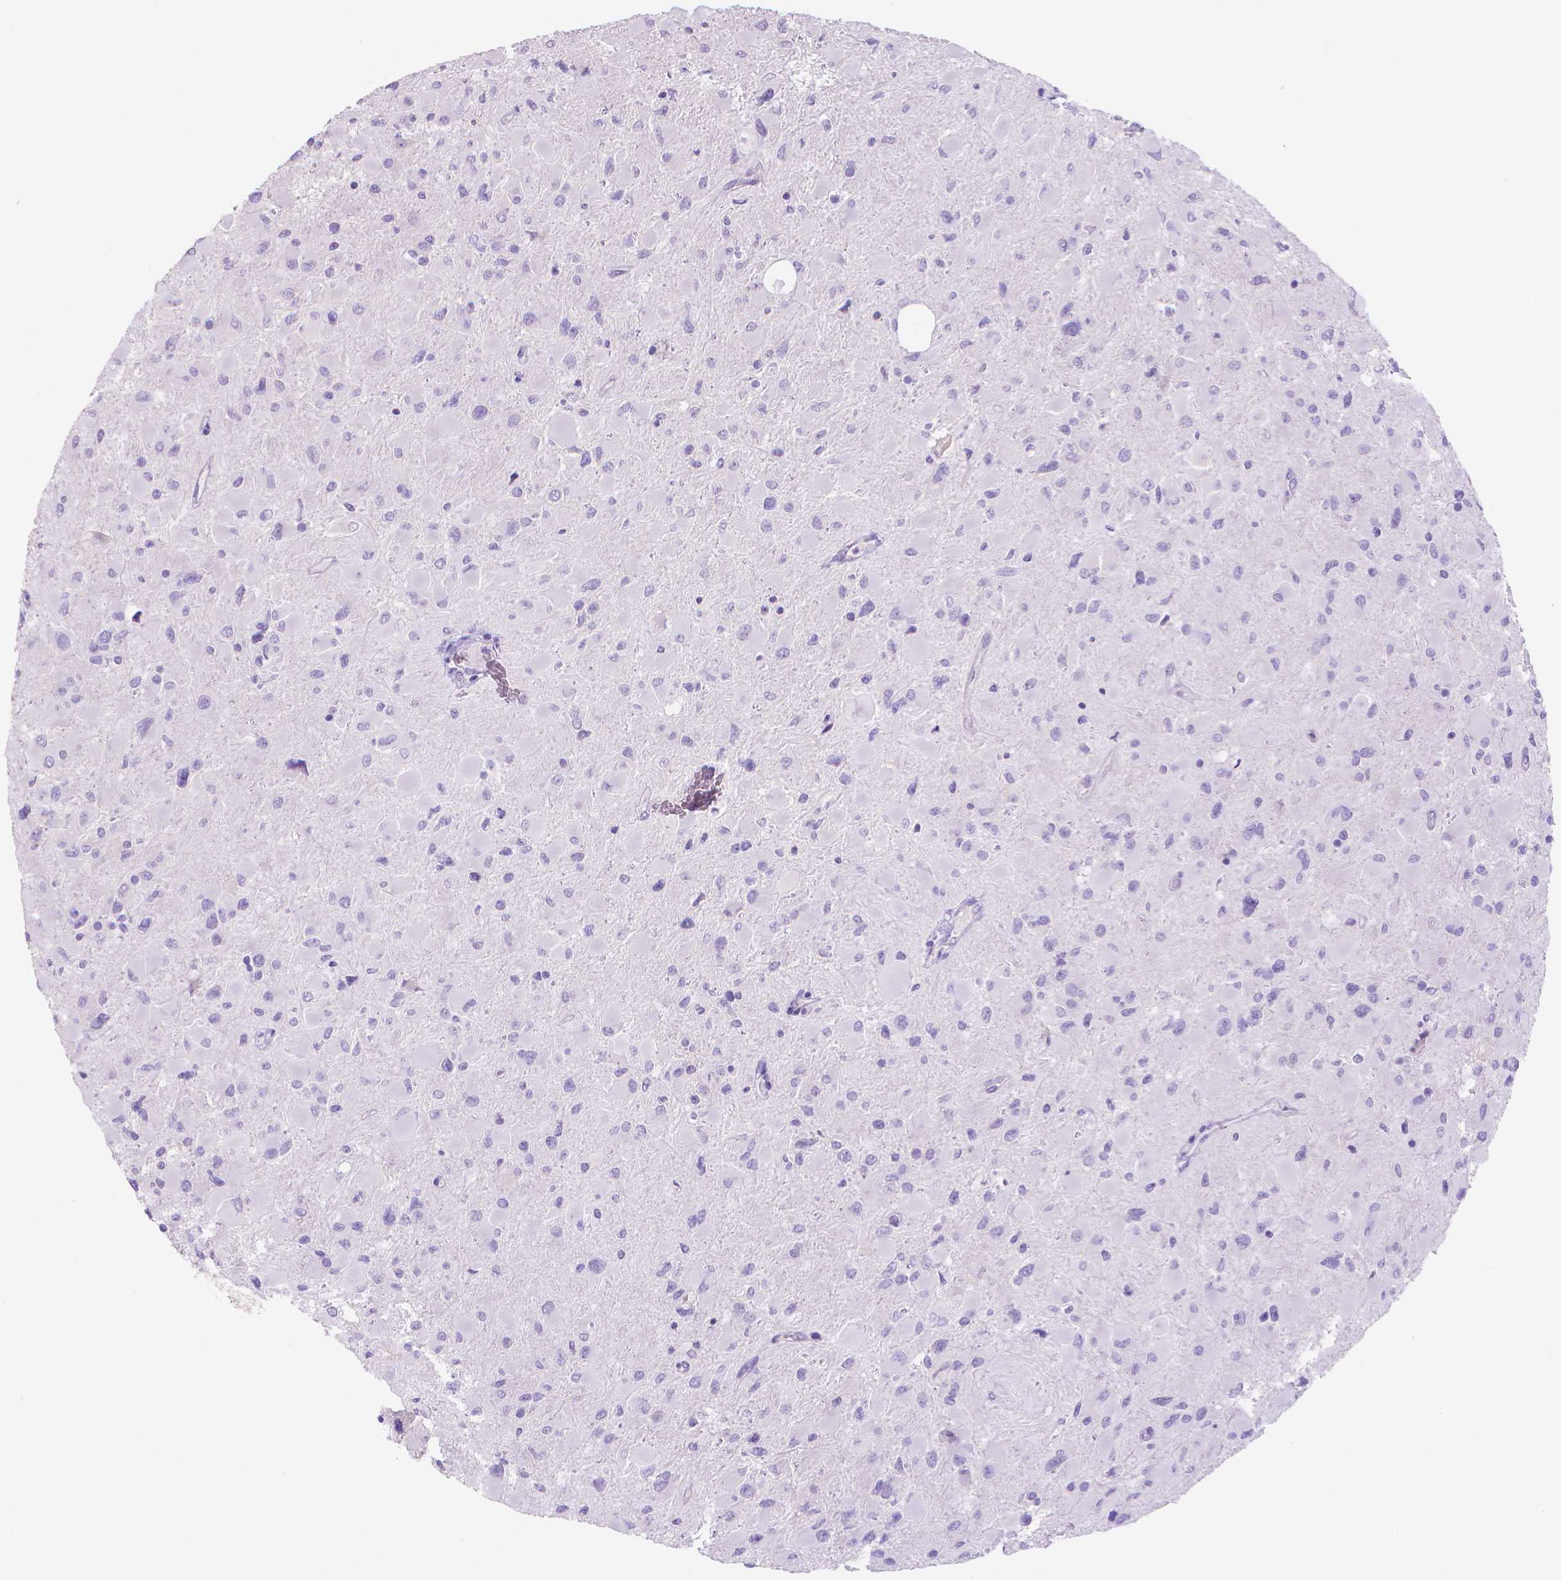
{"staining": {"intensity": "negative", "quantity": "none", "location": "none"}, "tissue": "glioma", "cell_type": "Tumor cells", "image_type": "cancer", "snomed": [{"axis": "morphology", "description": "Glioma, malignant, High grade"}, {"axis": "topography", "description": "Cerebral cortex"}], "caption": "High magnification brightfield microscopy of malignant high-grade glioma stained with DAB (3,3'-diaminobenzidine) (brown) and counterstained with hematoxylin (blue): tumor cells show no significant expression.", "gene": "MBLAC1", "patient": {"sex": "female", "age": 36}}